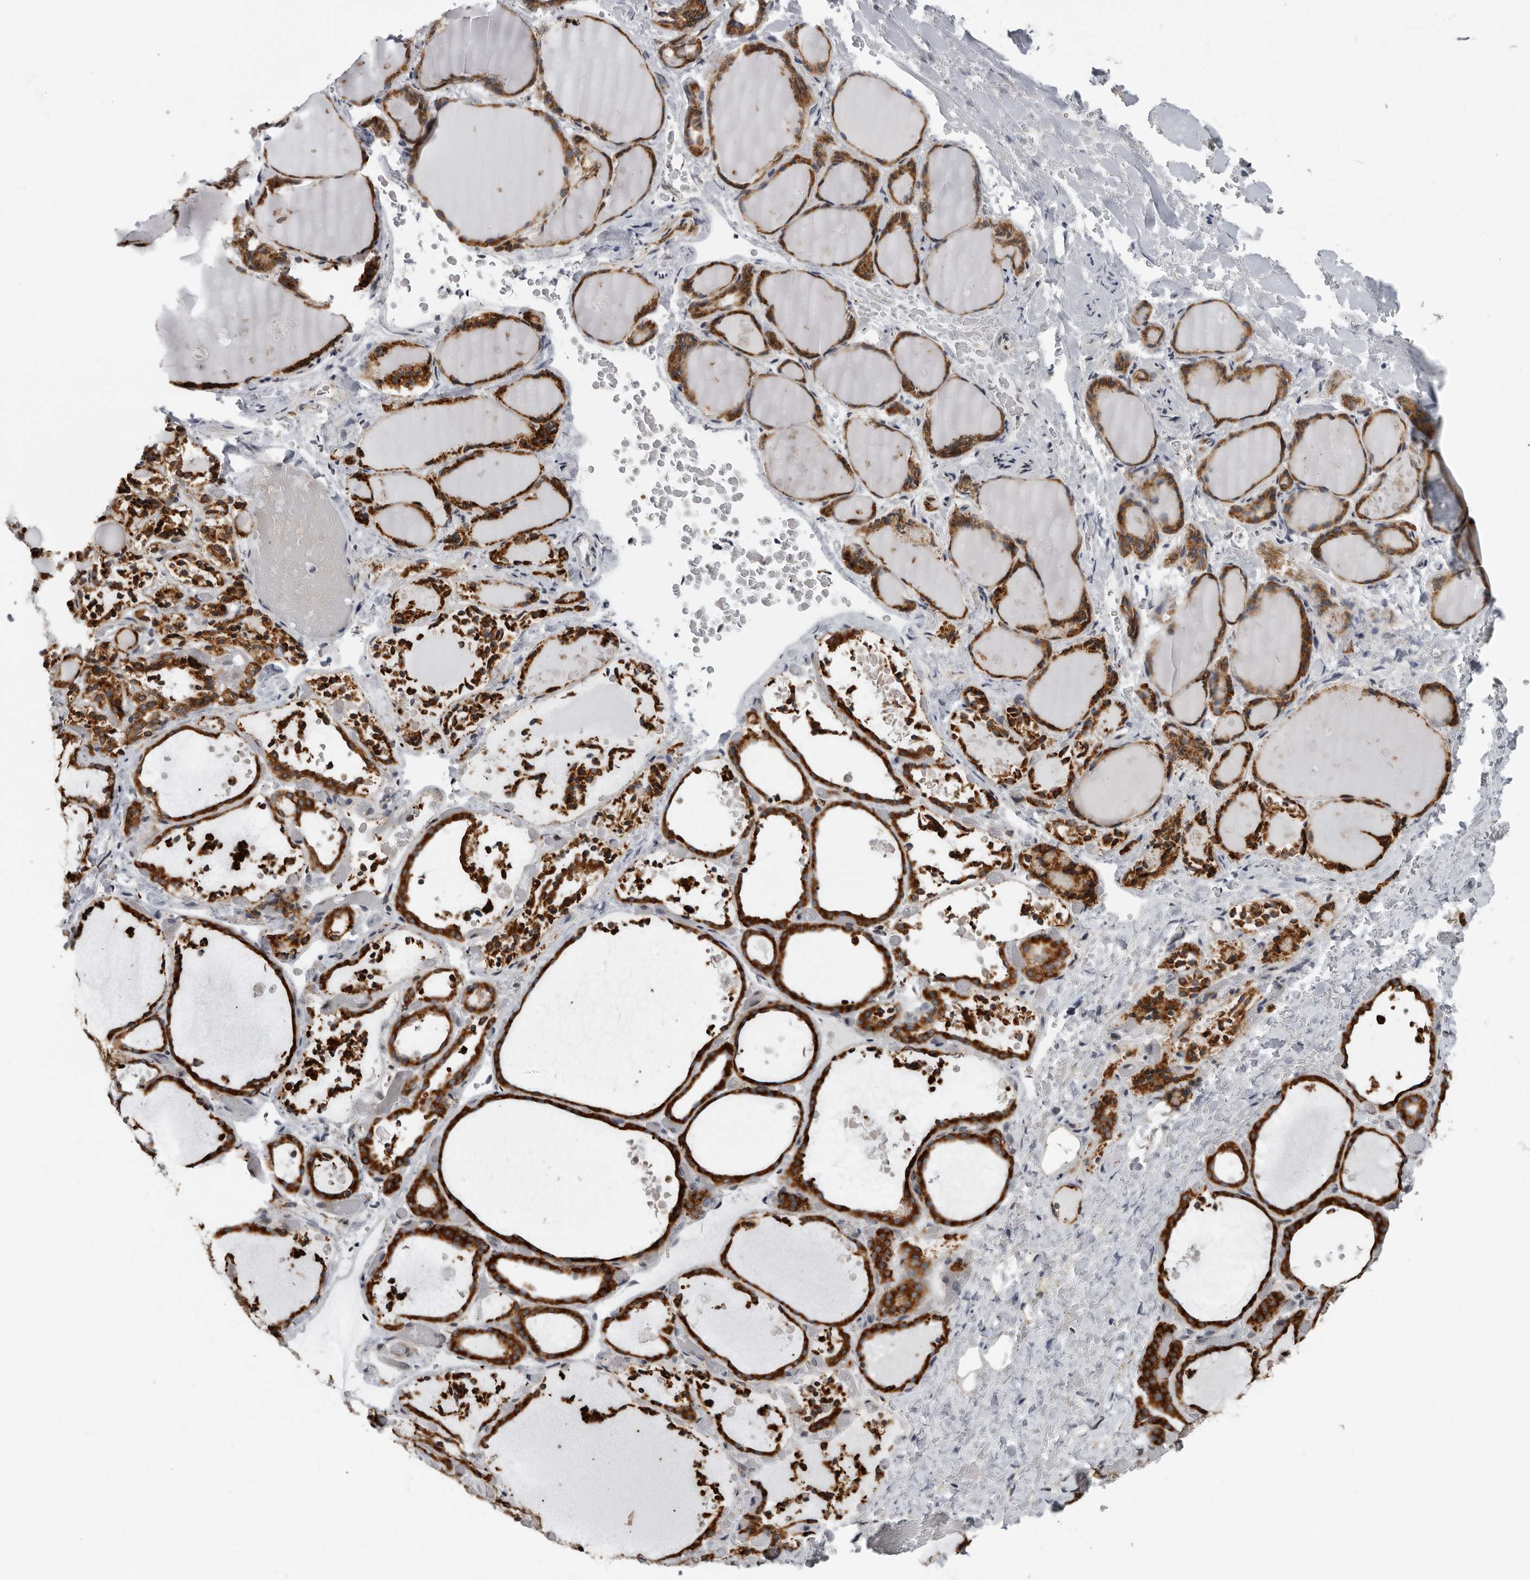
{"staining": {"intensity": "strong", "quantity": ">75%", "location": "cytoplasmic/membranous"}, "tissue": "thyroid gland", "cell_type": "Glandular cells", "image_type": "normal", "snomed": [{"axis": "morphology", "description": "Normal tissue, NOS"}, {"axis": "topography", "description": "Thyroid gland"}], "caption": "Thyroid gland stained with DAB (3,3'-diaminobenzidine) immunohistochemistry displays high levels of strong cytoplasmic/membranous staining in approximately >75% of glandular cells. (Brightfield microscopy of DAB IHC at high magnification).", "gene": "ALPK2", "patient": {"sex": "female", "age": 44}}